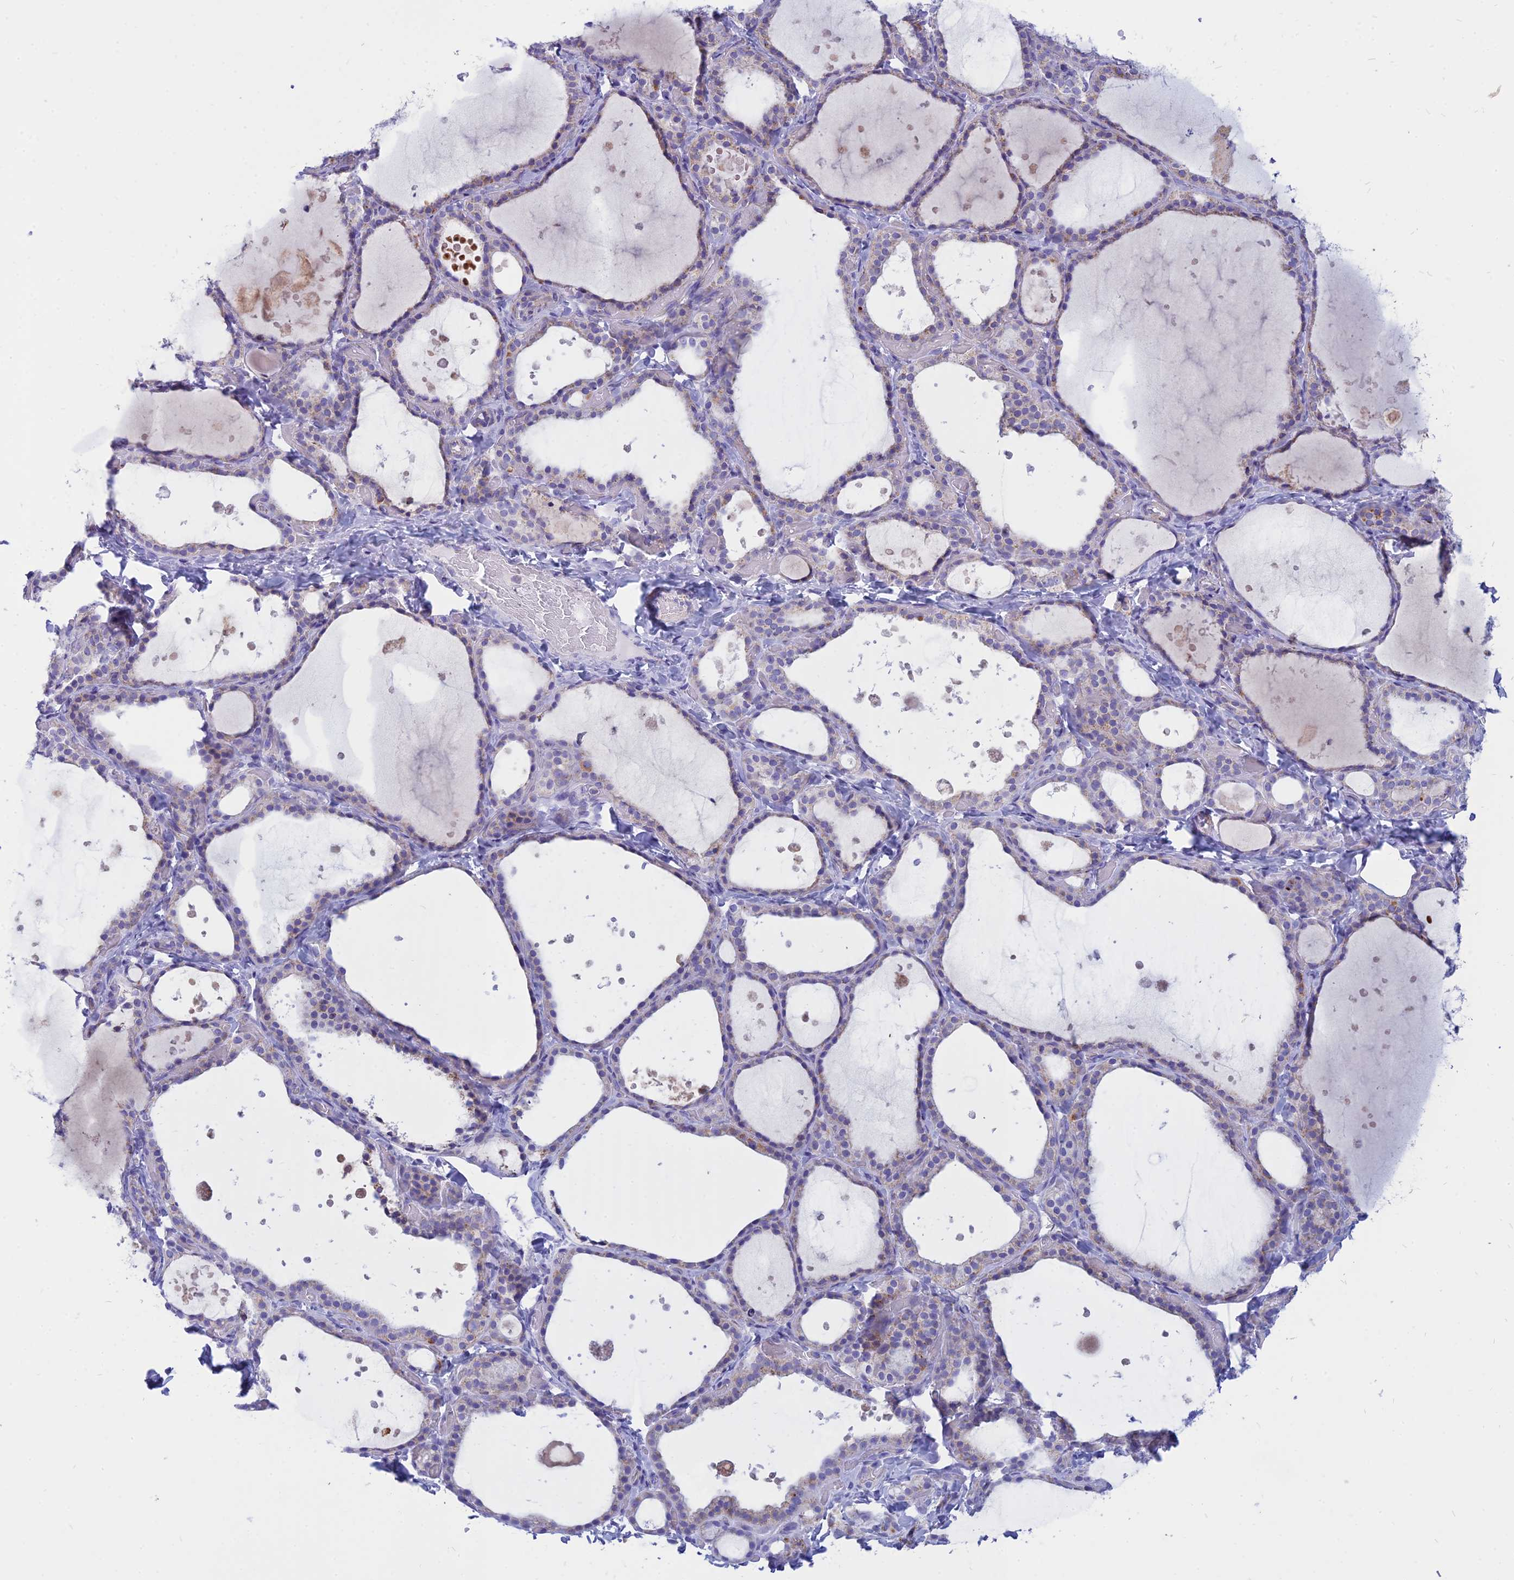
{"staining": {"intensity": "moderate", "quantity": "<25%", "location": "cytoplasmic/membranous"}, "tissue": "thyroid gland", "cell_type": "Glandular cells", "image_type": "normal", "snomed": [{"axis": "morphology", "description": "Normal tissue, NOS"}, {"axis": "topography", "description": "Thyroid gland"}], "caption": "Glandular cells exhibit low levels of moderate cytoplasmic/membranous expression in about <25% of cells in benign human thyroid gland.", "gene": "PACC1", "patient": {"sex": "female", "age": 44}}